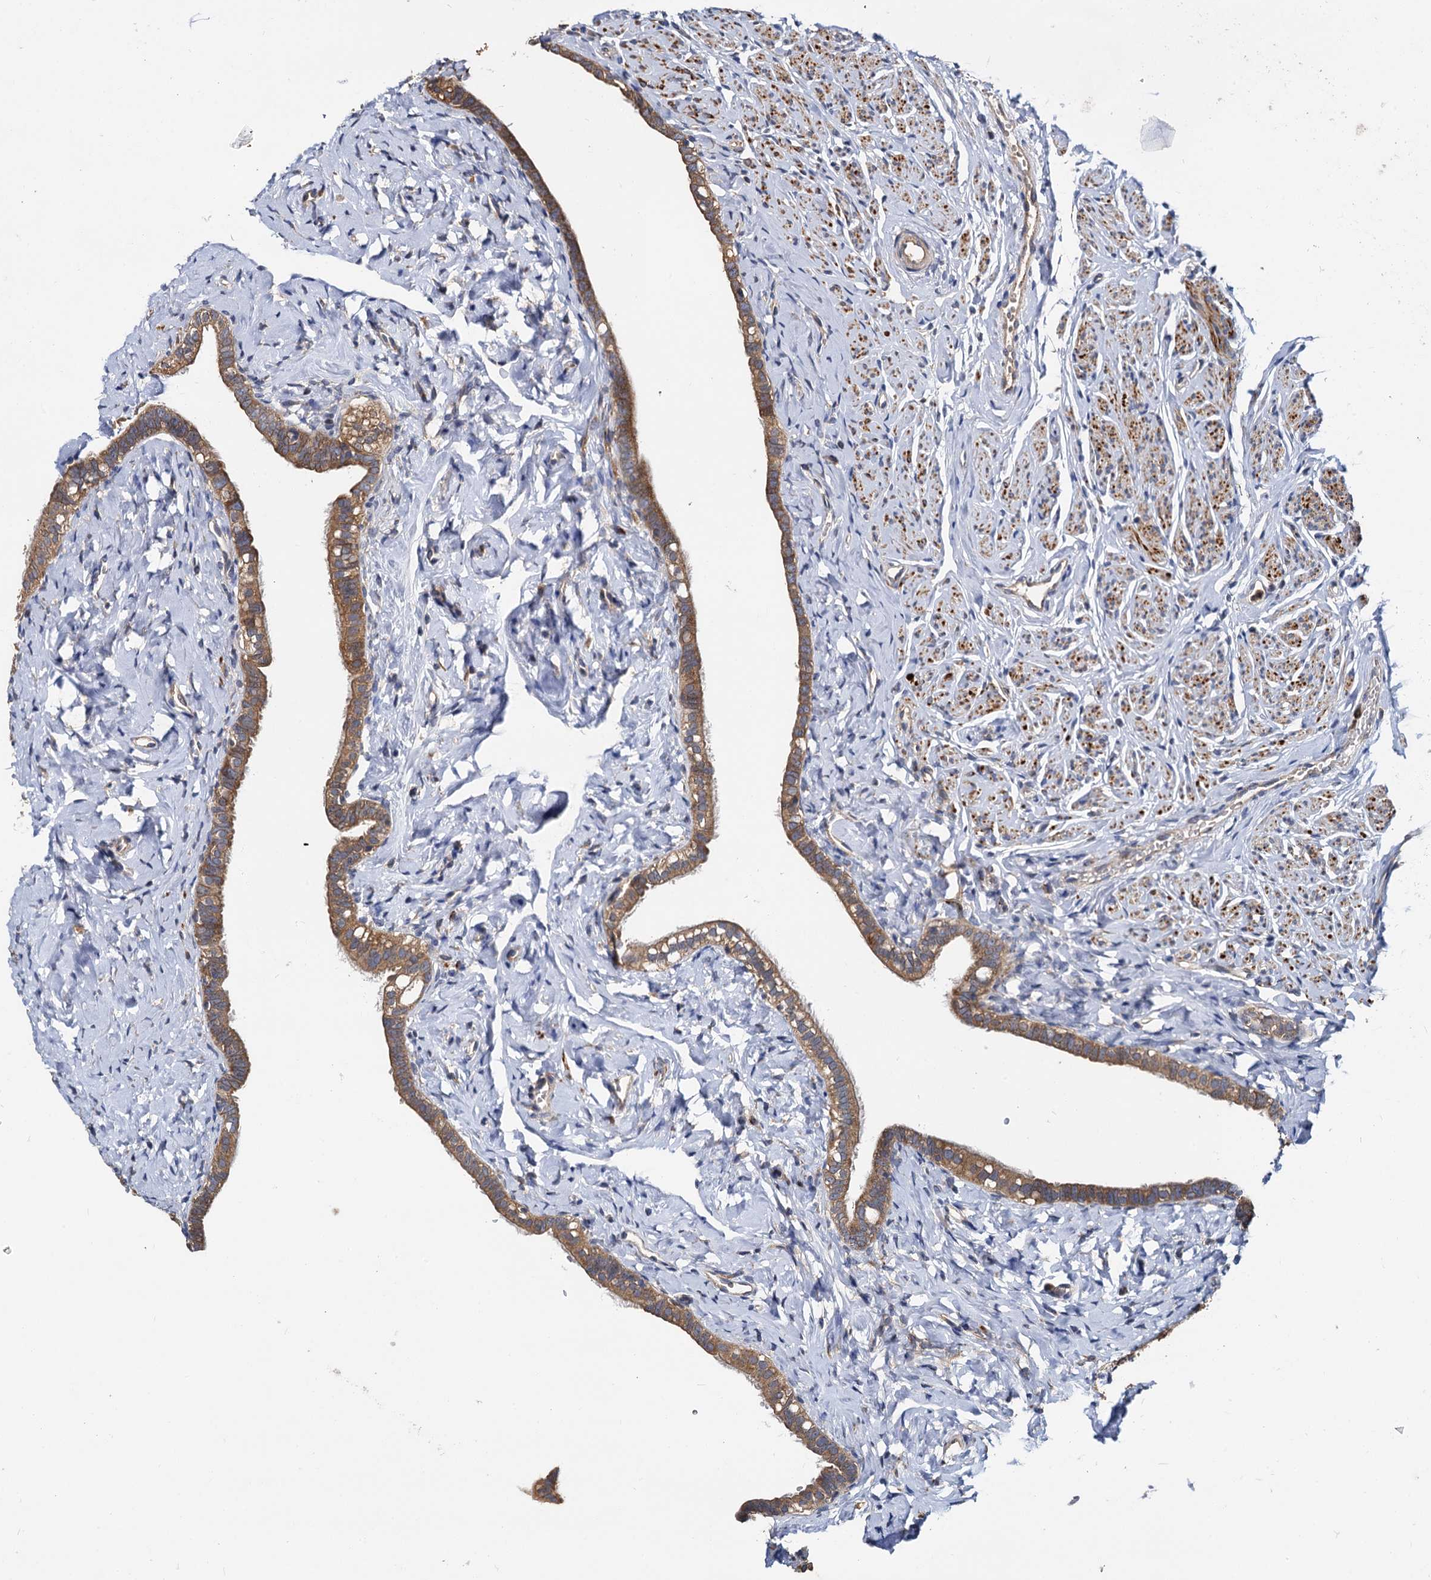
{"staining": {"intensity": "moderate", "quantity": ">75%", "location": "cytoplasmic/membranous"}, "tissue": "fallopian tube", "cell_type": "Glandular cells", "image_type": "normal", "snomed": [{"axis": "morphology", "description": "Normal tissue, NOS"}, {"axis": "topography", "description": "Fallopian tube"}], "caption": "IHC photomicrograph of normal fallopian tube: fallopian tube stained using immunohistochemistry (IHC) demonstrates medium levels of moderate protein expression localized specifically in the cytoplasmic/membranous of glandular cells, appearing as a cytoplasmic/membranous brown color.", "gene": "CEP192", "patient": {"sex": "female", "age": 66}}